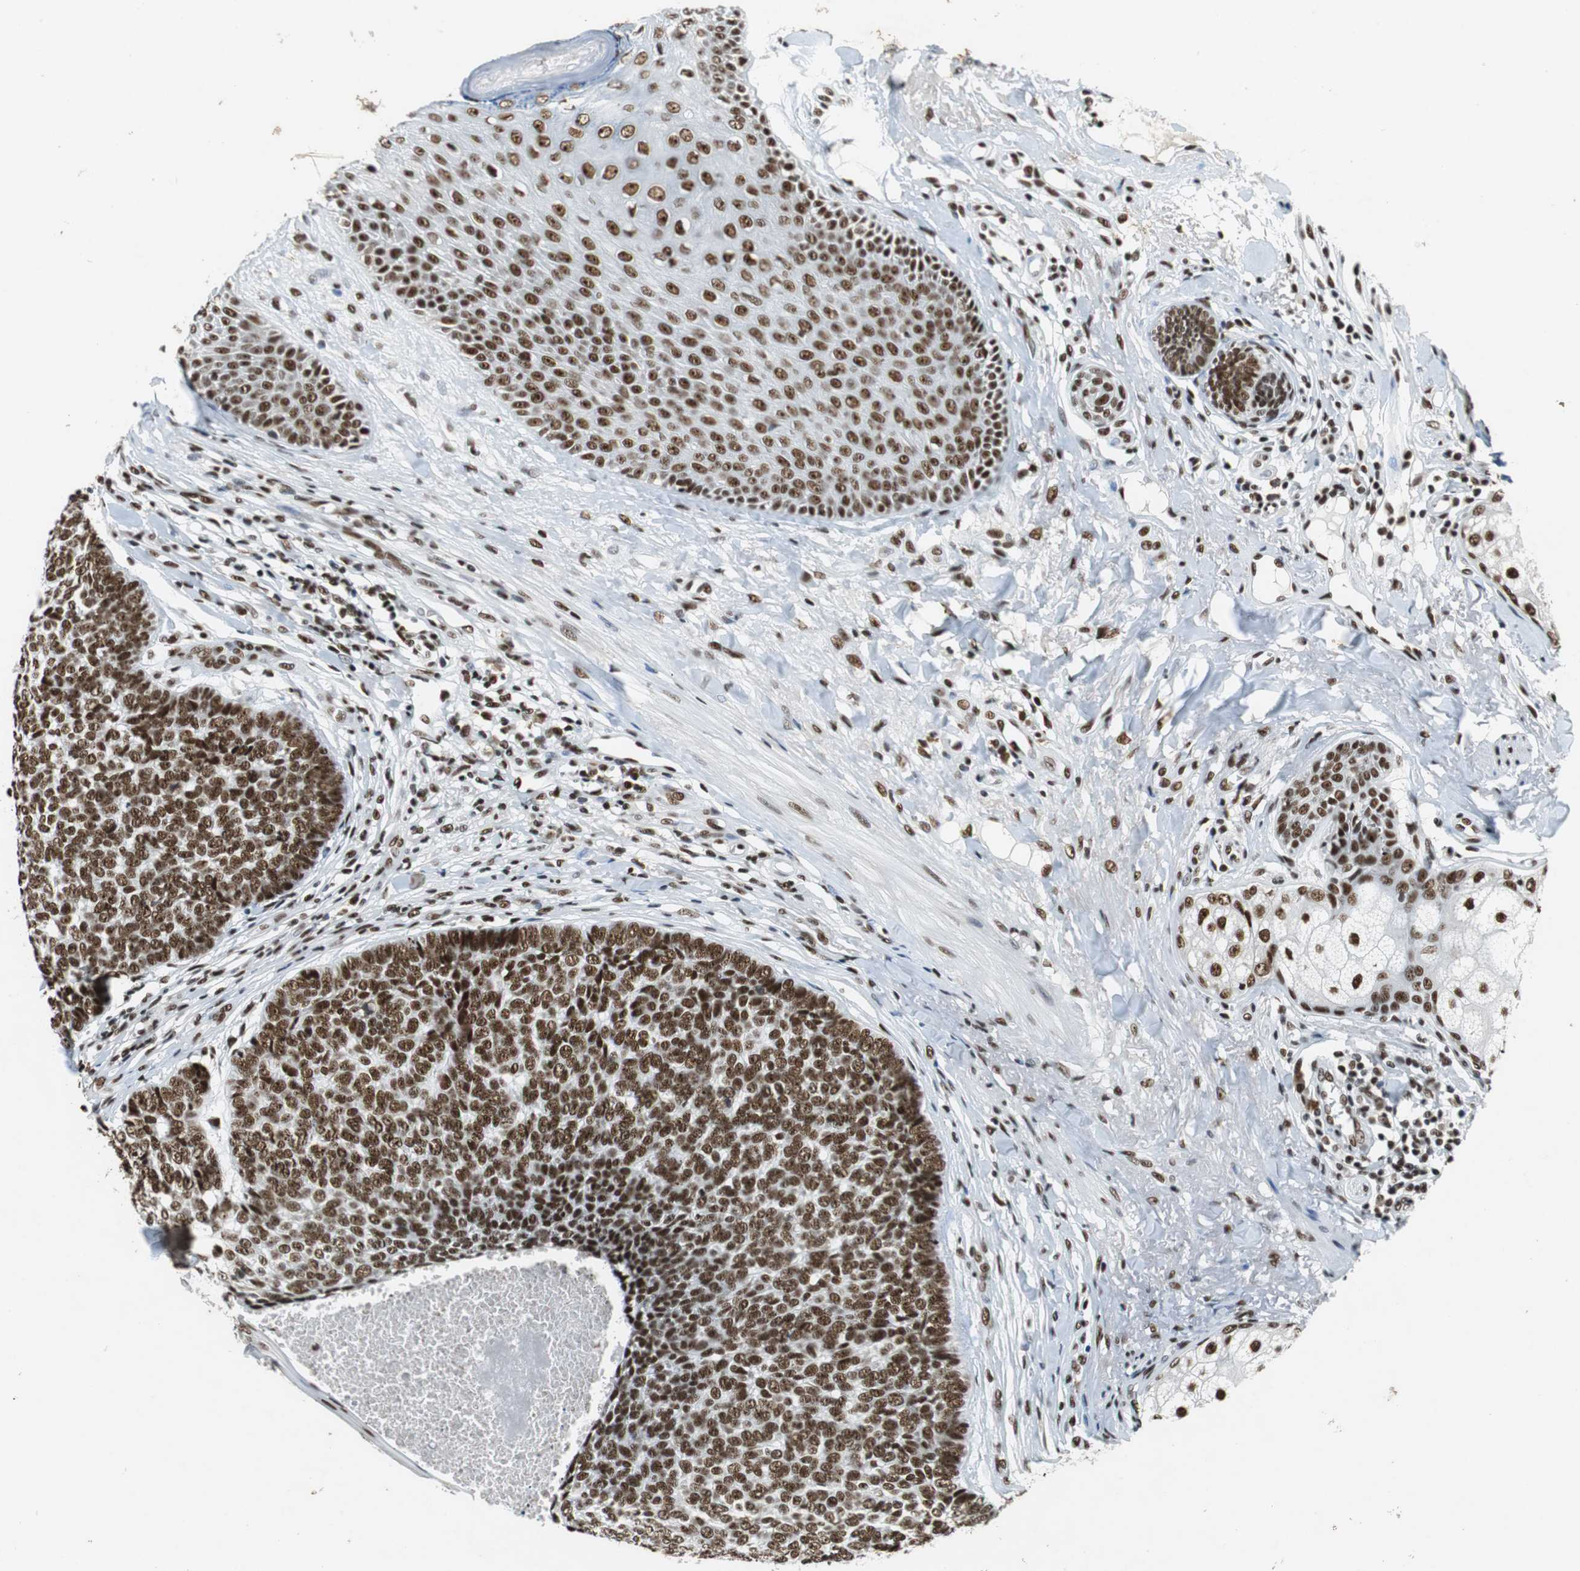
{"staining": {"intensity": "strong", "quantity": ">75%", "location": "nuclear"}, "tissue": "skin cancer", "cell_type": "Tumor cells", "image_type": "cancer", "snomed": [{"axis": "morphology", "description": "Basal cell carcinoma"}, {"axis": "topography", "description": "Skin"}], "caption": "Approximately >75% of tumor cells in human skin cancer (basal cell carcinoma) exhibit strong nuclear protein expression as visualized by brown immunohistochemical staining.", "gene": "PRKDC", "patient": {"sex": "male", "age": 84}}